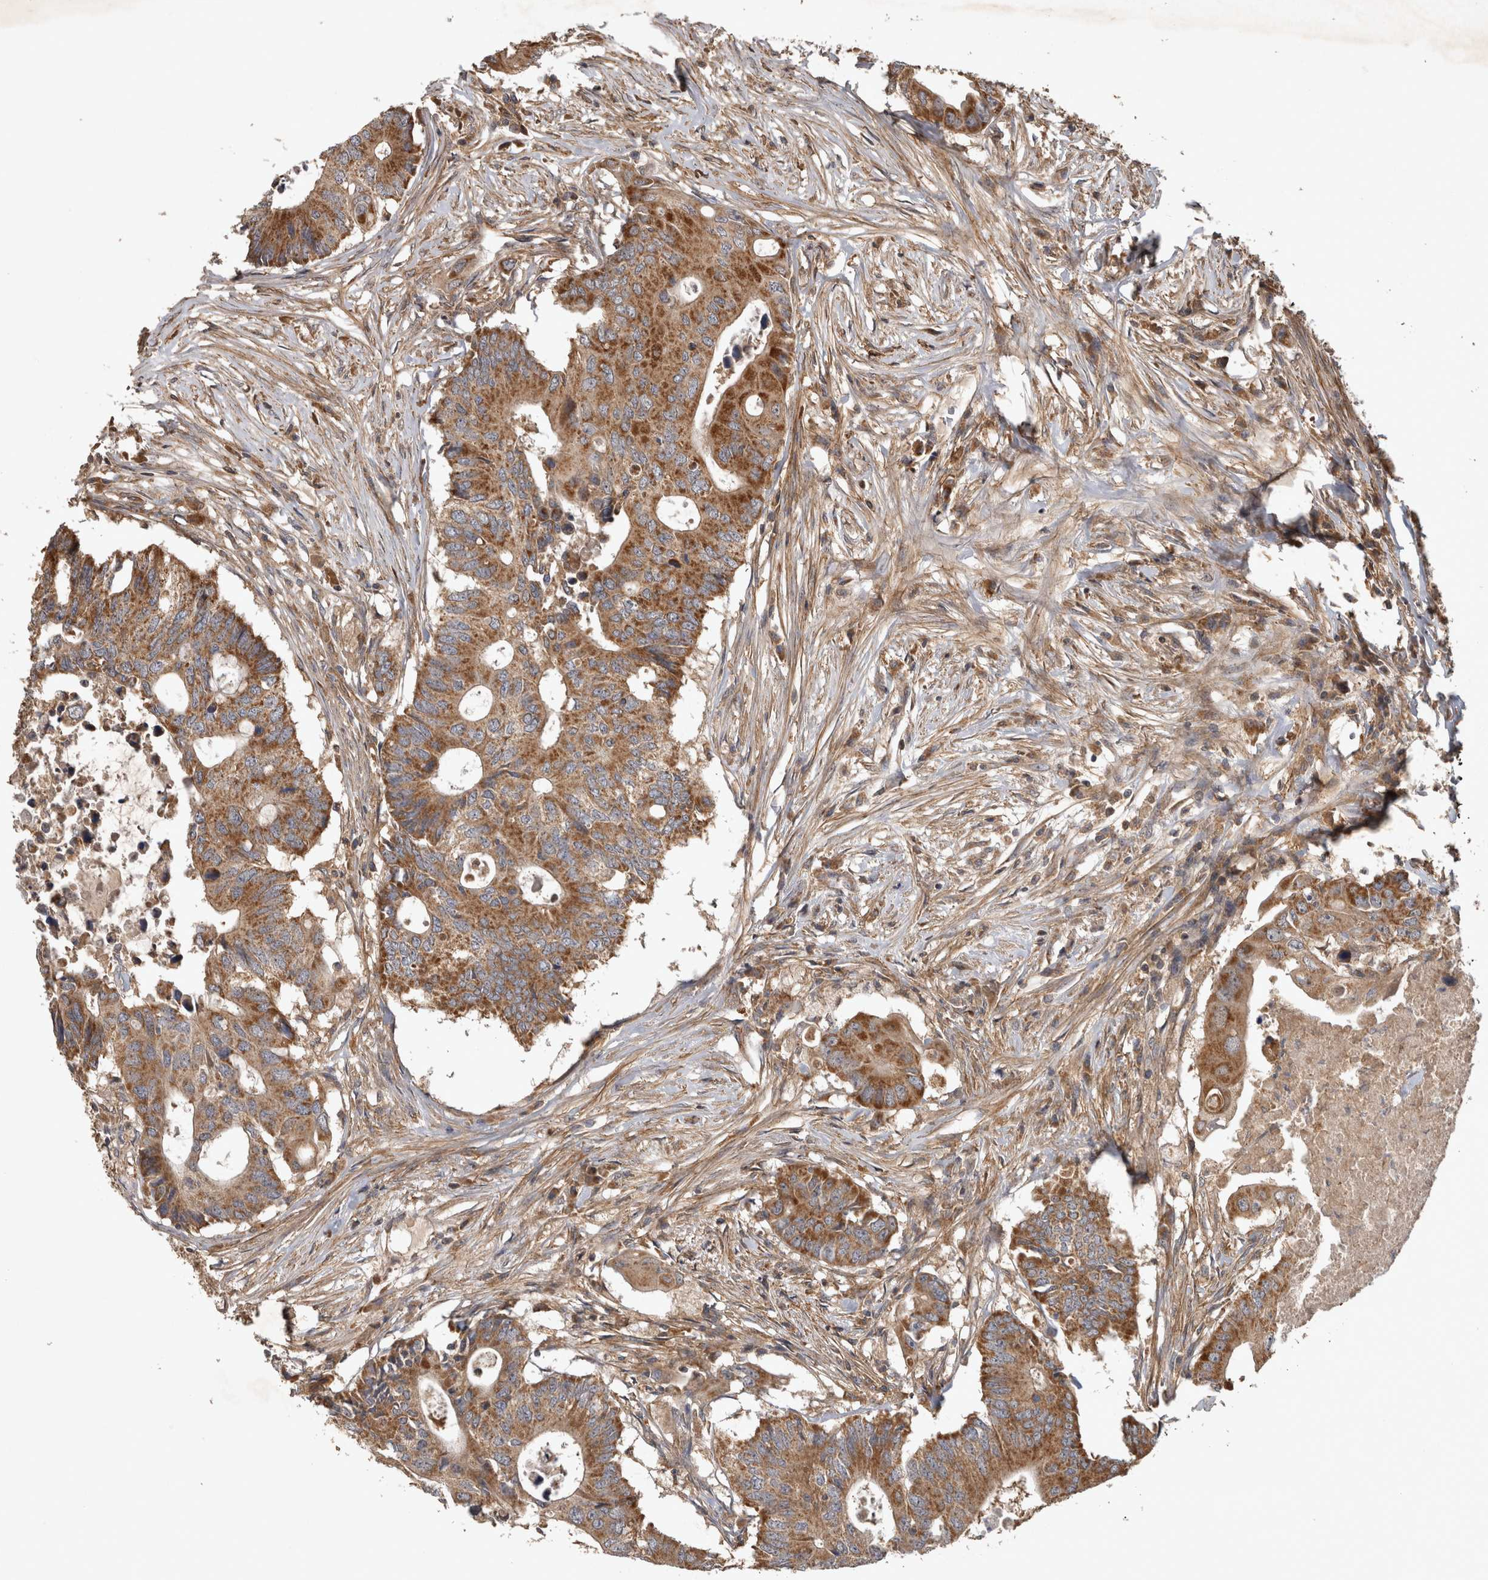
{"staining": {"intensity": "strong", "quantity": ">75%", "location": "cytoplasmic/membranous"}, "tissue": "colorectal cancer", "cell_type": "Tumor cells", "image_type": "cancer", "snomed": [{"axis": "morphology", "description": "Adenocarcinoma, NOS"}, {"axis": "topography", "description": "Colon"}], "caption": "Immunohistochemical staining of adenocarcinoma (colorectal) displays high levels of strong cytoplasmic/membranous protein positivity in about >75% of tumor cells. (Stains: DAB in brown, nuclei in blue, Microscopy: brightfield microscopy at high magnification).", "gene": "TRMT61B", "patient": {"sex": "male", "age": 71}}